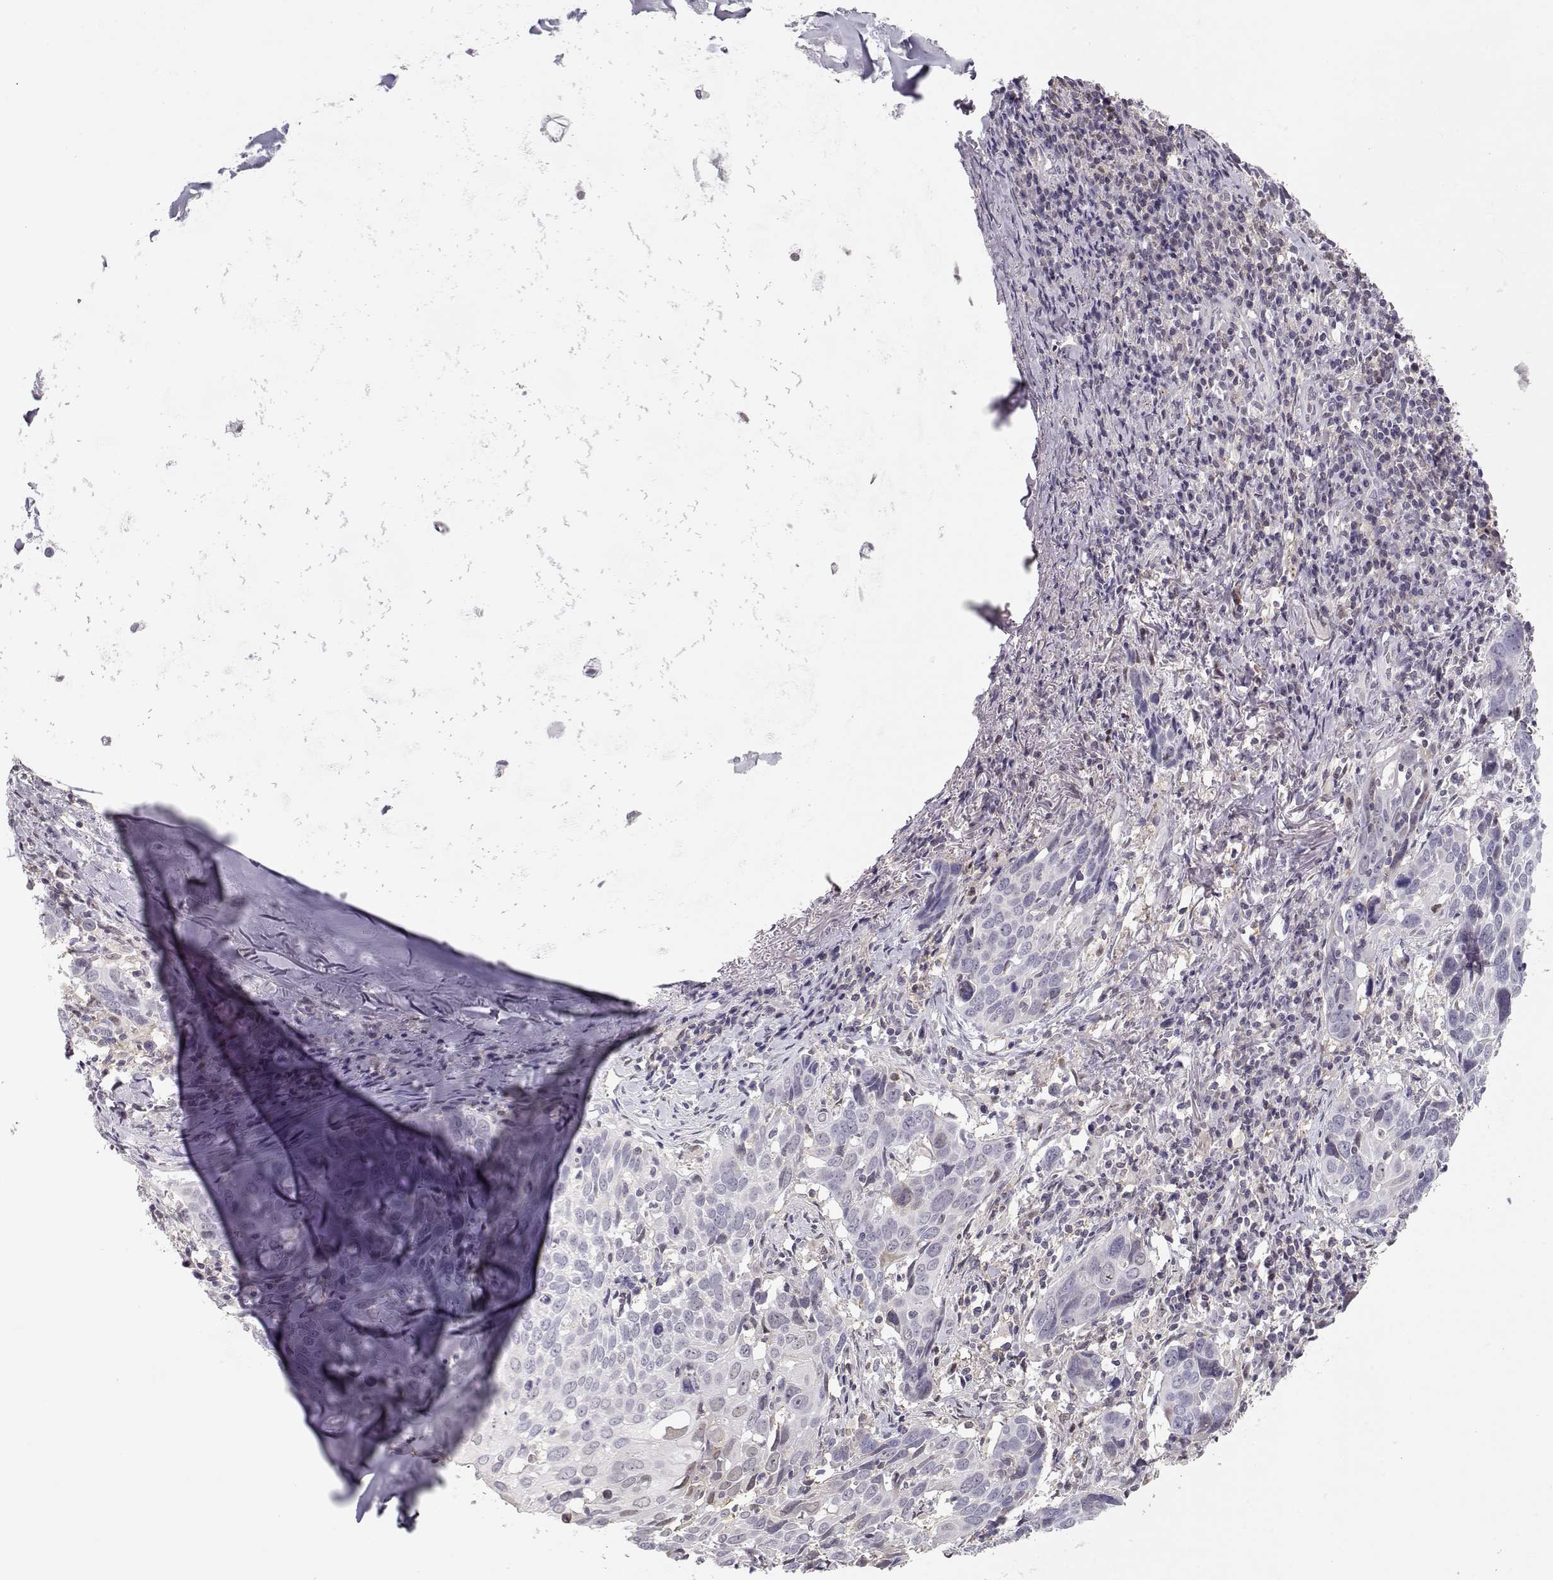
{"staining": {"intensity": "negative", "quantity": "none", "location": "none"}, "tissue": "lung cancer", "cell_type": "Tumor cells", "image_type": "cancer", "snomed": [{"axis": "morphology", "description": "Squamous cell carcinoma, NOS"}, {"axis": "topography", "description": "Lung"}], "caption": "Protein analysis of squamous cell carcinoma (lung) demonstrates no significant positivity in tumor cells.", "gene": "TEPP", "patient": {"sex": "male", "age": 57}}